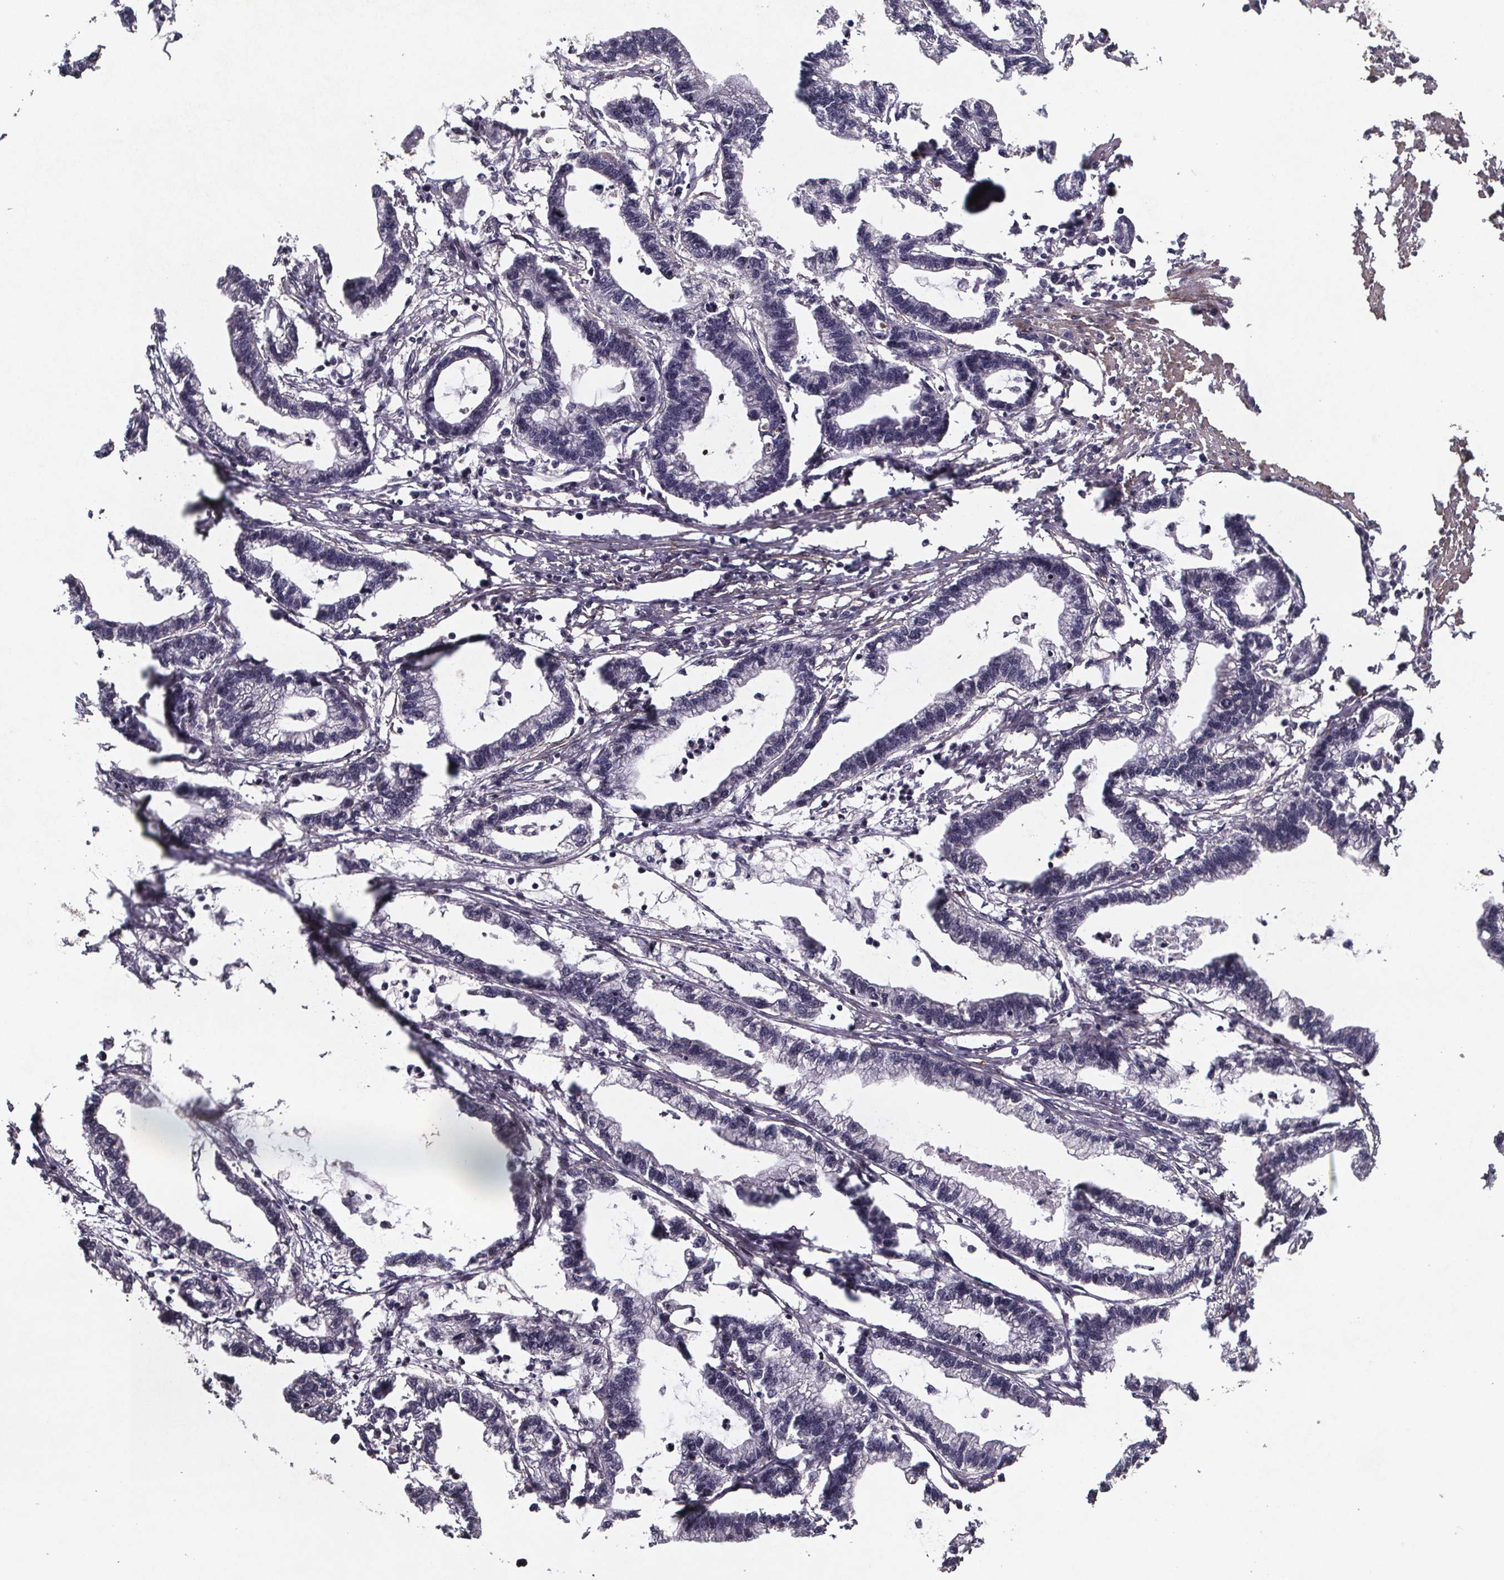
{"staining": {"intensity": "negative", "quantity": "none", "location": "none"}, "tissue": "stomach cancer", "cell_type": "Tumor cells", "image_type": "cancer", "snomed": [{"axis": "morphology", "description": "Adenocarcinoma, NOS"}, {"axis": "topography", "description": "Stomach"}], "caption": "The photomicrograph displays no significant staining in tumor cells of stomach adenocarcinoma.", "gene": "PALLD", "patient": {"sex": "male", "age": 83}}